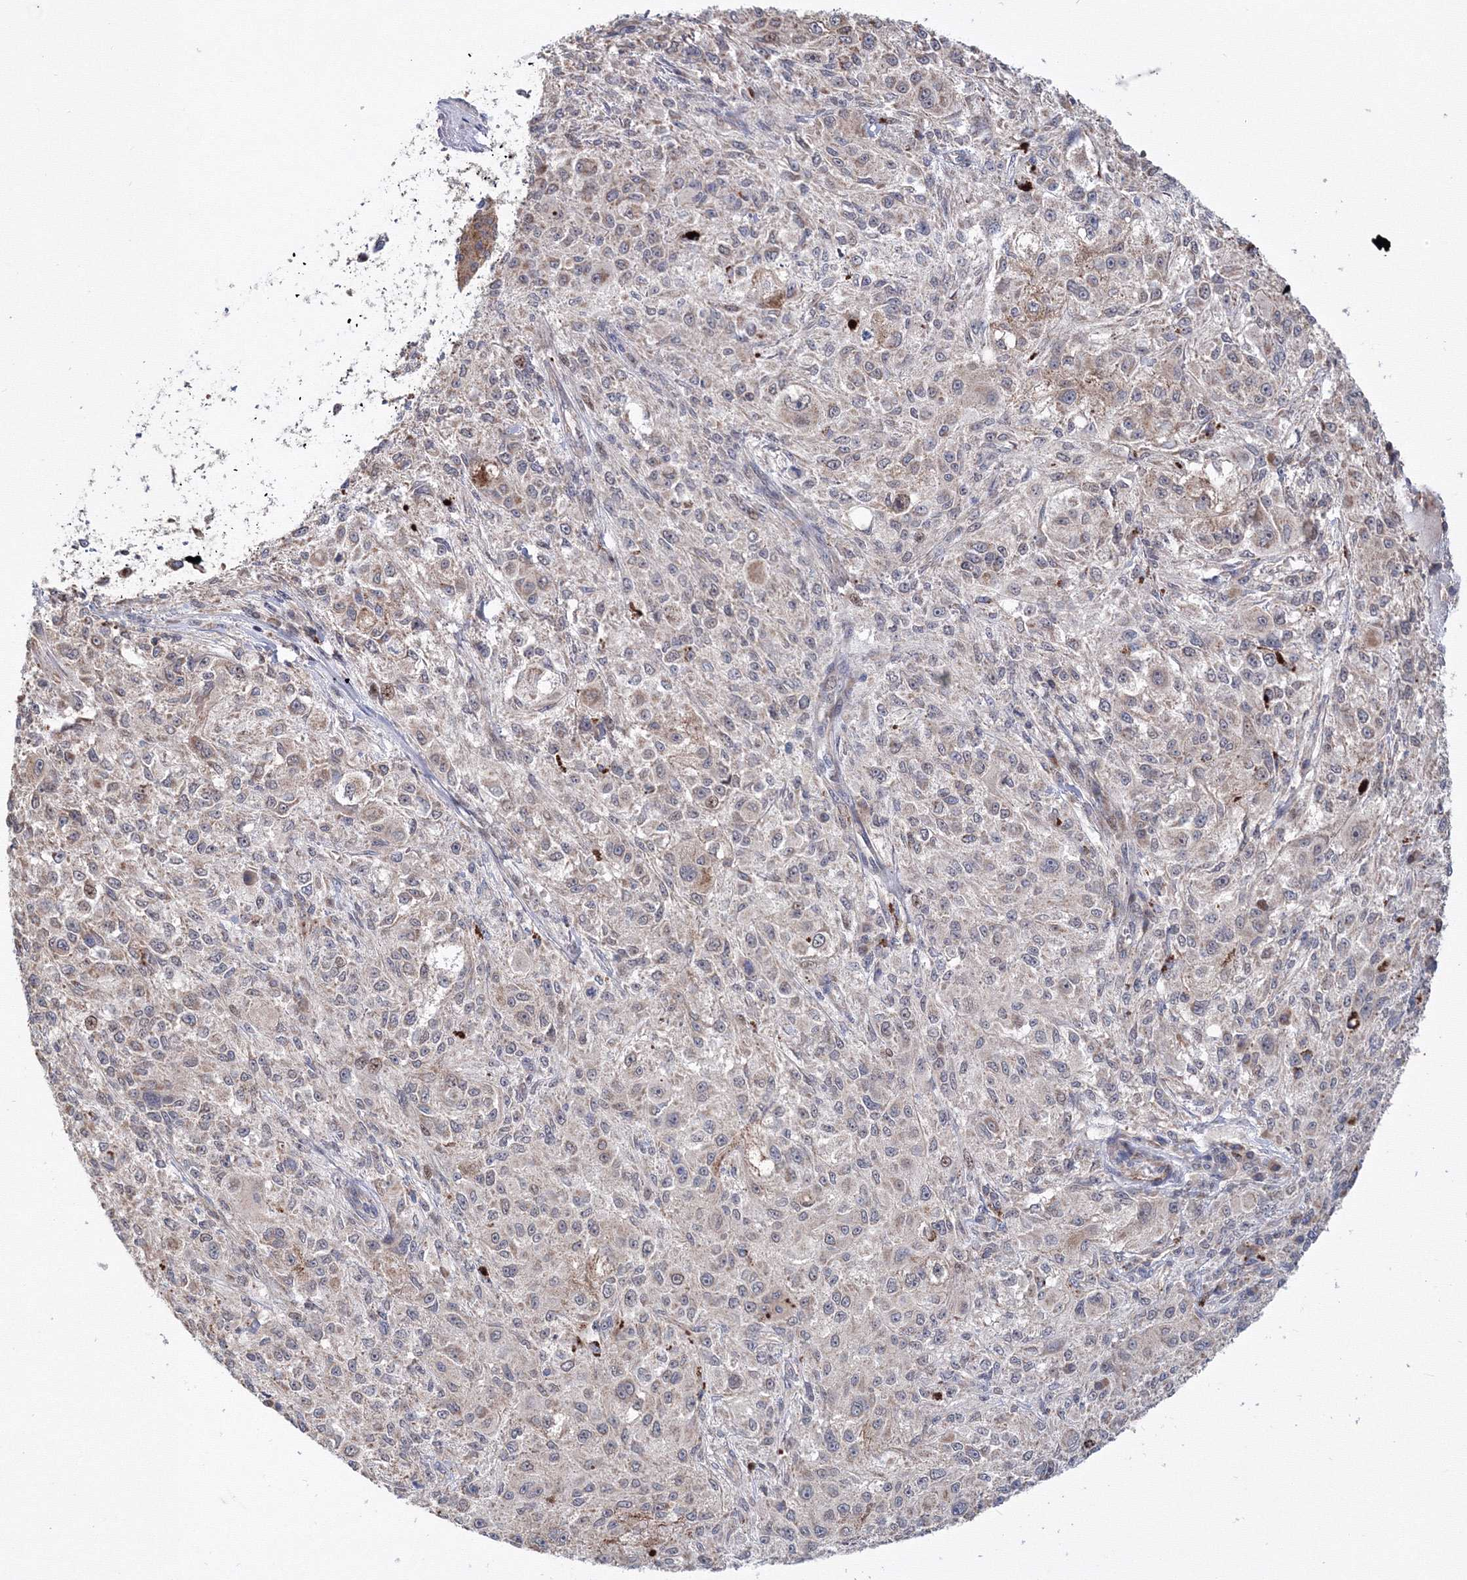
{"staining": {"intensity": "weak", "quantity": "<25%", "location": "cytoplasmic/membranous"}, "tissue": "melanoma", "cell_type": "Tumor cells", "image_type": "cancer", "snomed": [{"axis": "morphology", "description": "Necrosis, NOS"}, {"axis": "morphology", "description": "Malignant melanoma, NOS"}, {"axis": "topography", "description": "Skin"}], "caption": "Tumor cells are negative for brown protein staining in malignant melanoma.", "gene": "PPP2R2B", "patient": {"sex": "female", "age": 87}}